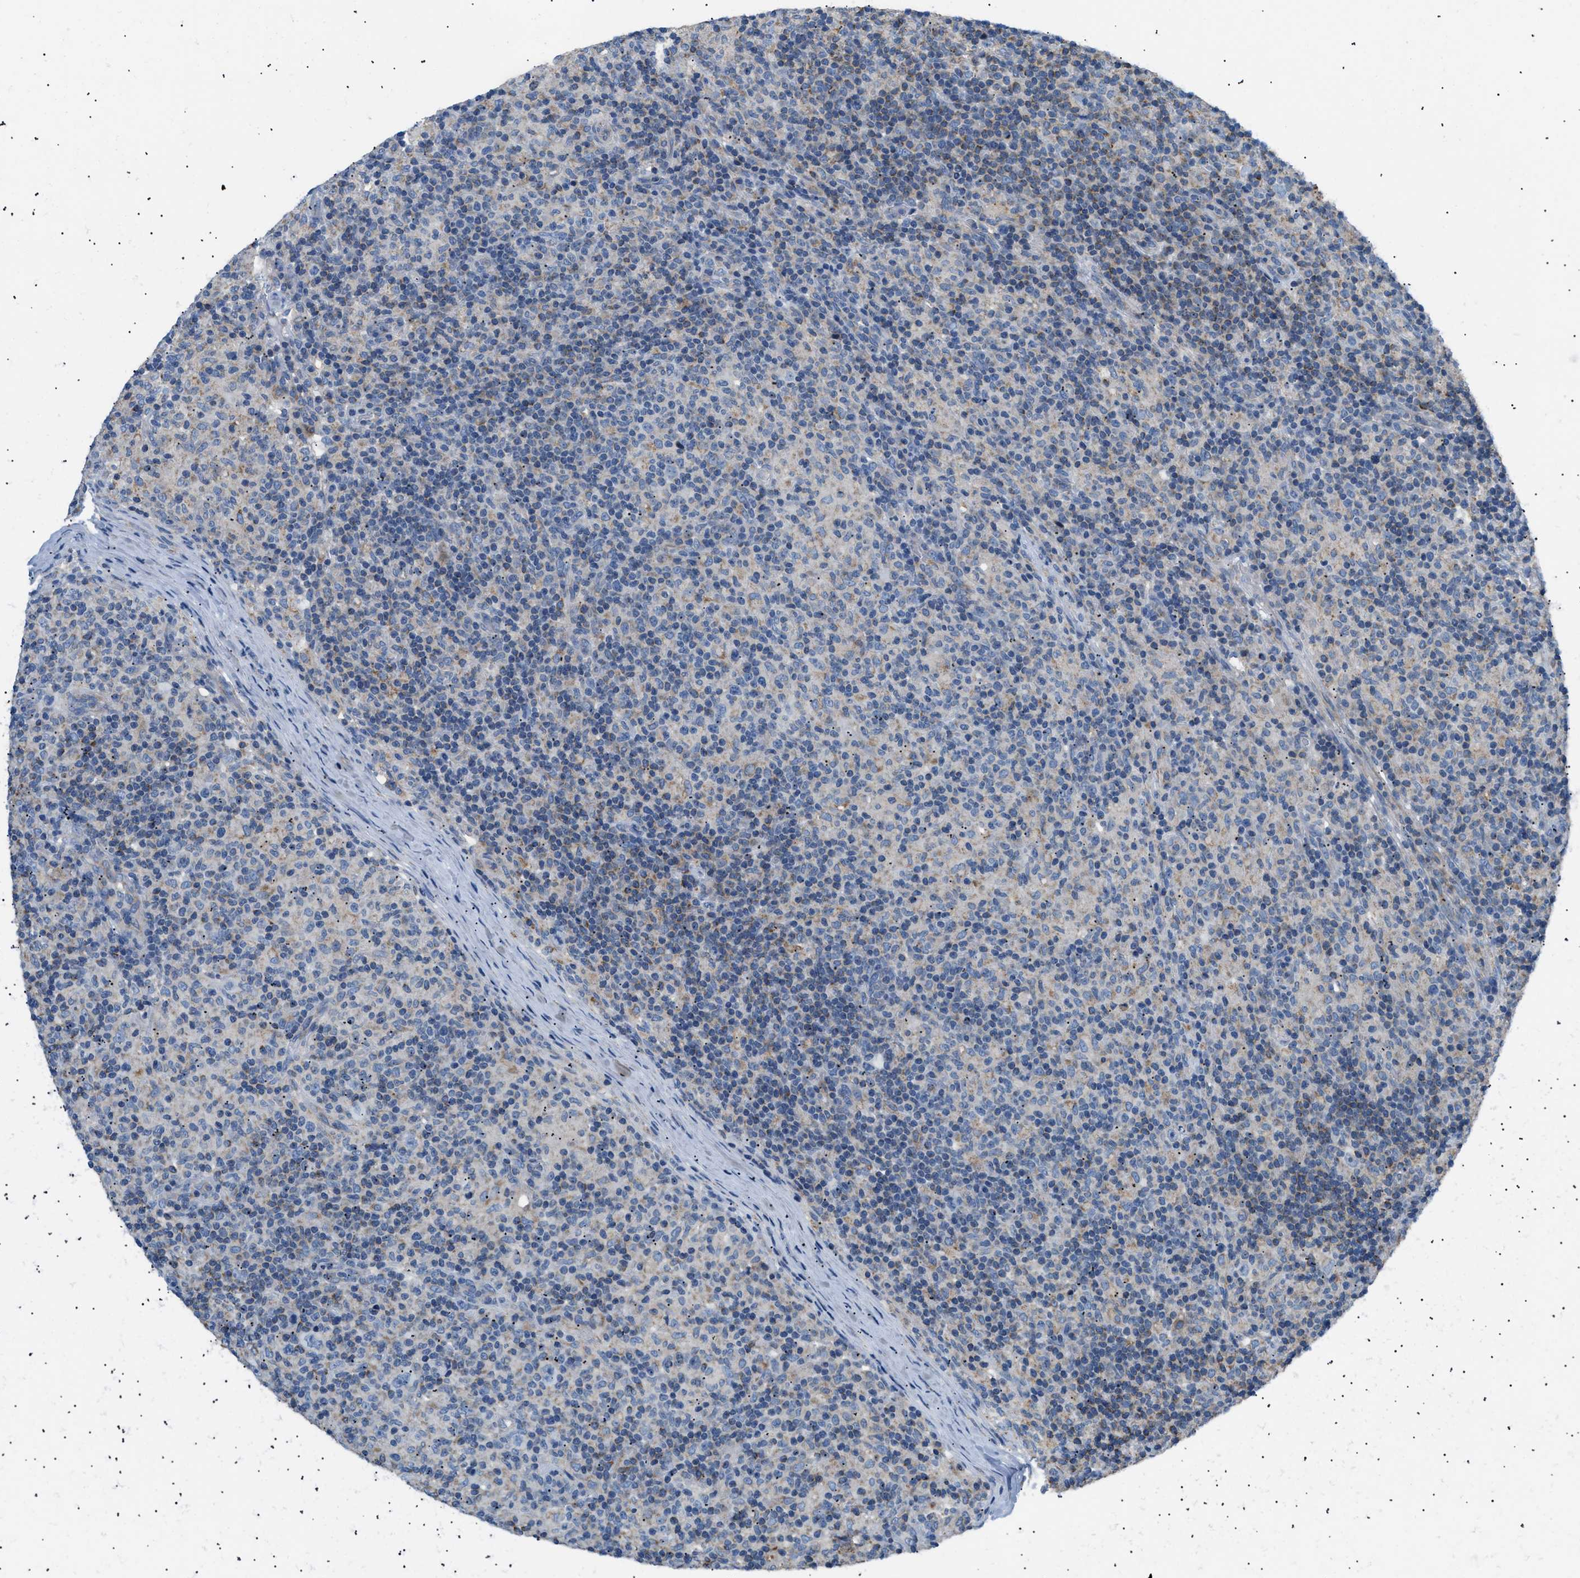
{"staining": {"intensity": "negative", "quantity": "none", "location": "none"}, "tissue": "lymphoma", "cell_type": "Tumor cells", "image_type": "cancer", "snomed": [{"axis": "morphology", "description": "Hodgkin's disease, NOS"}, {"axis": "topography", "description": "Lymph node"}], "caption": "Protein analysis of lymphoma shows no significant staining in tumor cells.", "gene": "ILDR1", "patient": {"sex": "male", "age": 70}}